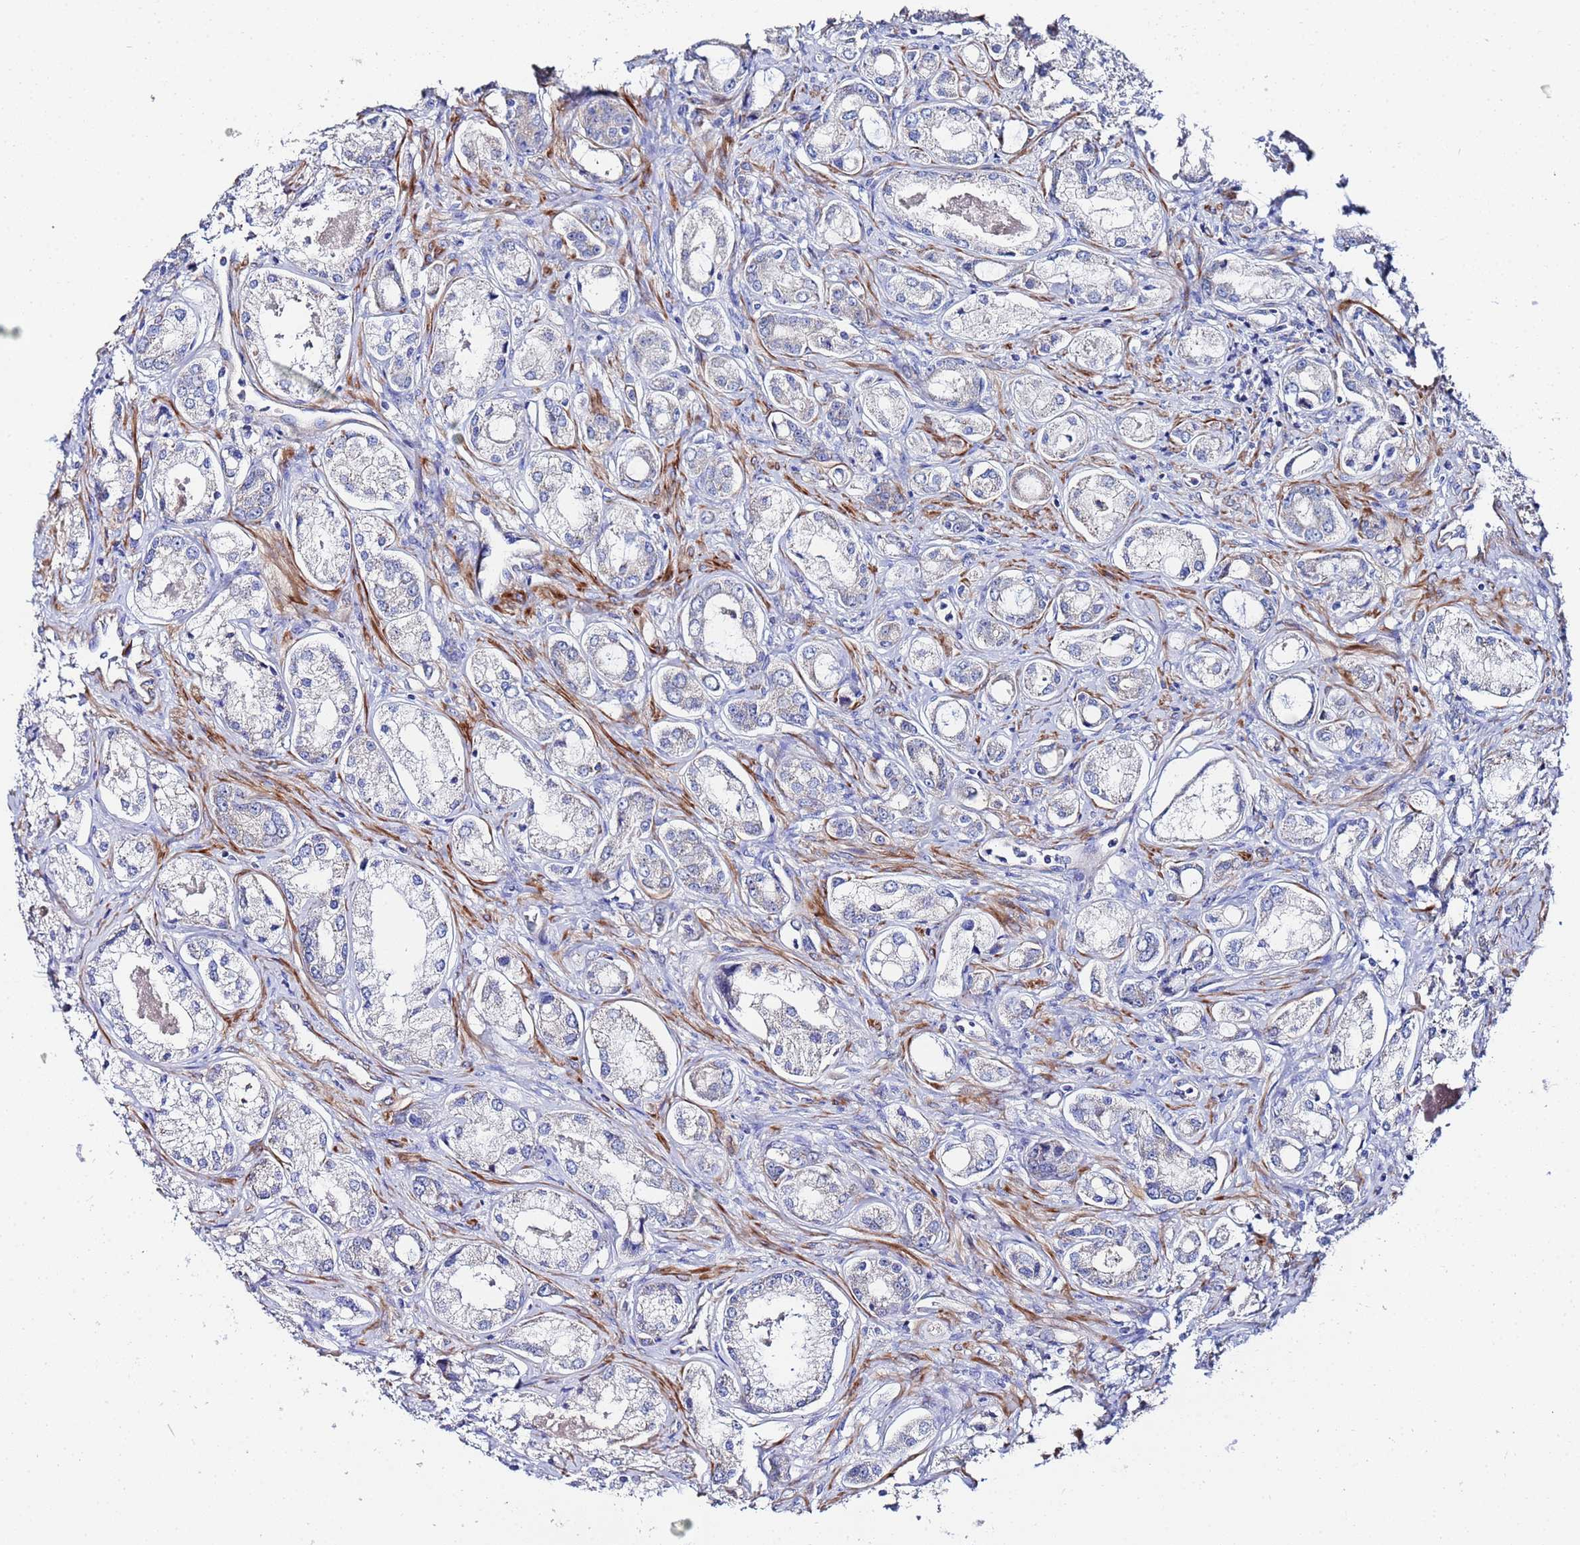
{"staining": {"intensity": "negative", "quantity": "none", "location": "none"}, "tissue": "prostate cancer", "cell_type": "Tumor cells", "image_type": "cancer", "snomed": [{"axis": "morphology", "description": "Adenocarcinoma, Low grade"}, {"axis": "topography", "description": "Prostate"}], "caption": "Tumor cells are negative for protein expression in human prostate low-grade adenocarcinoma.", "gene": "FAHD2A", "patient": {"sex": "male", "age": 68}}